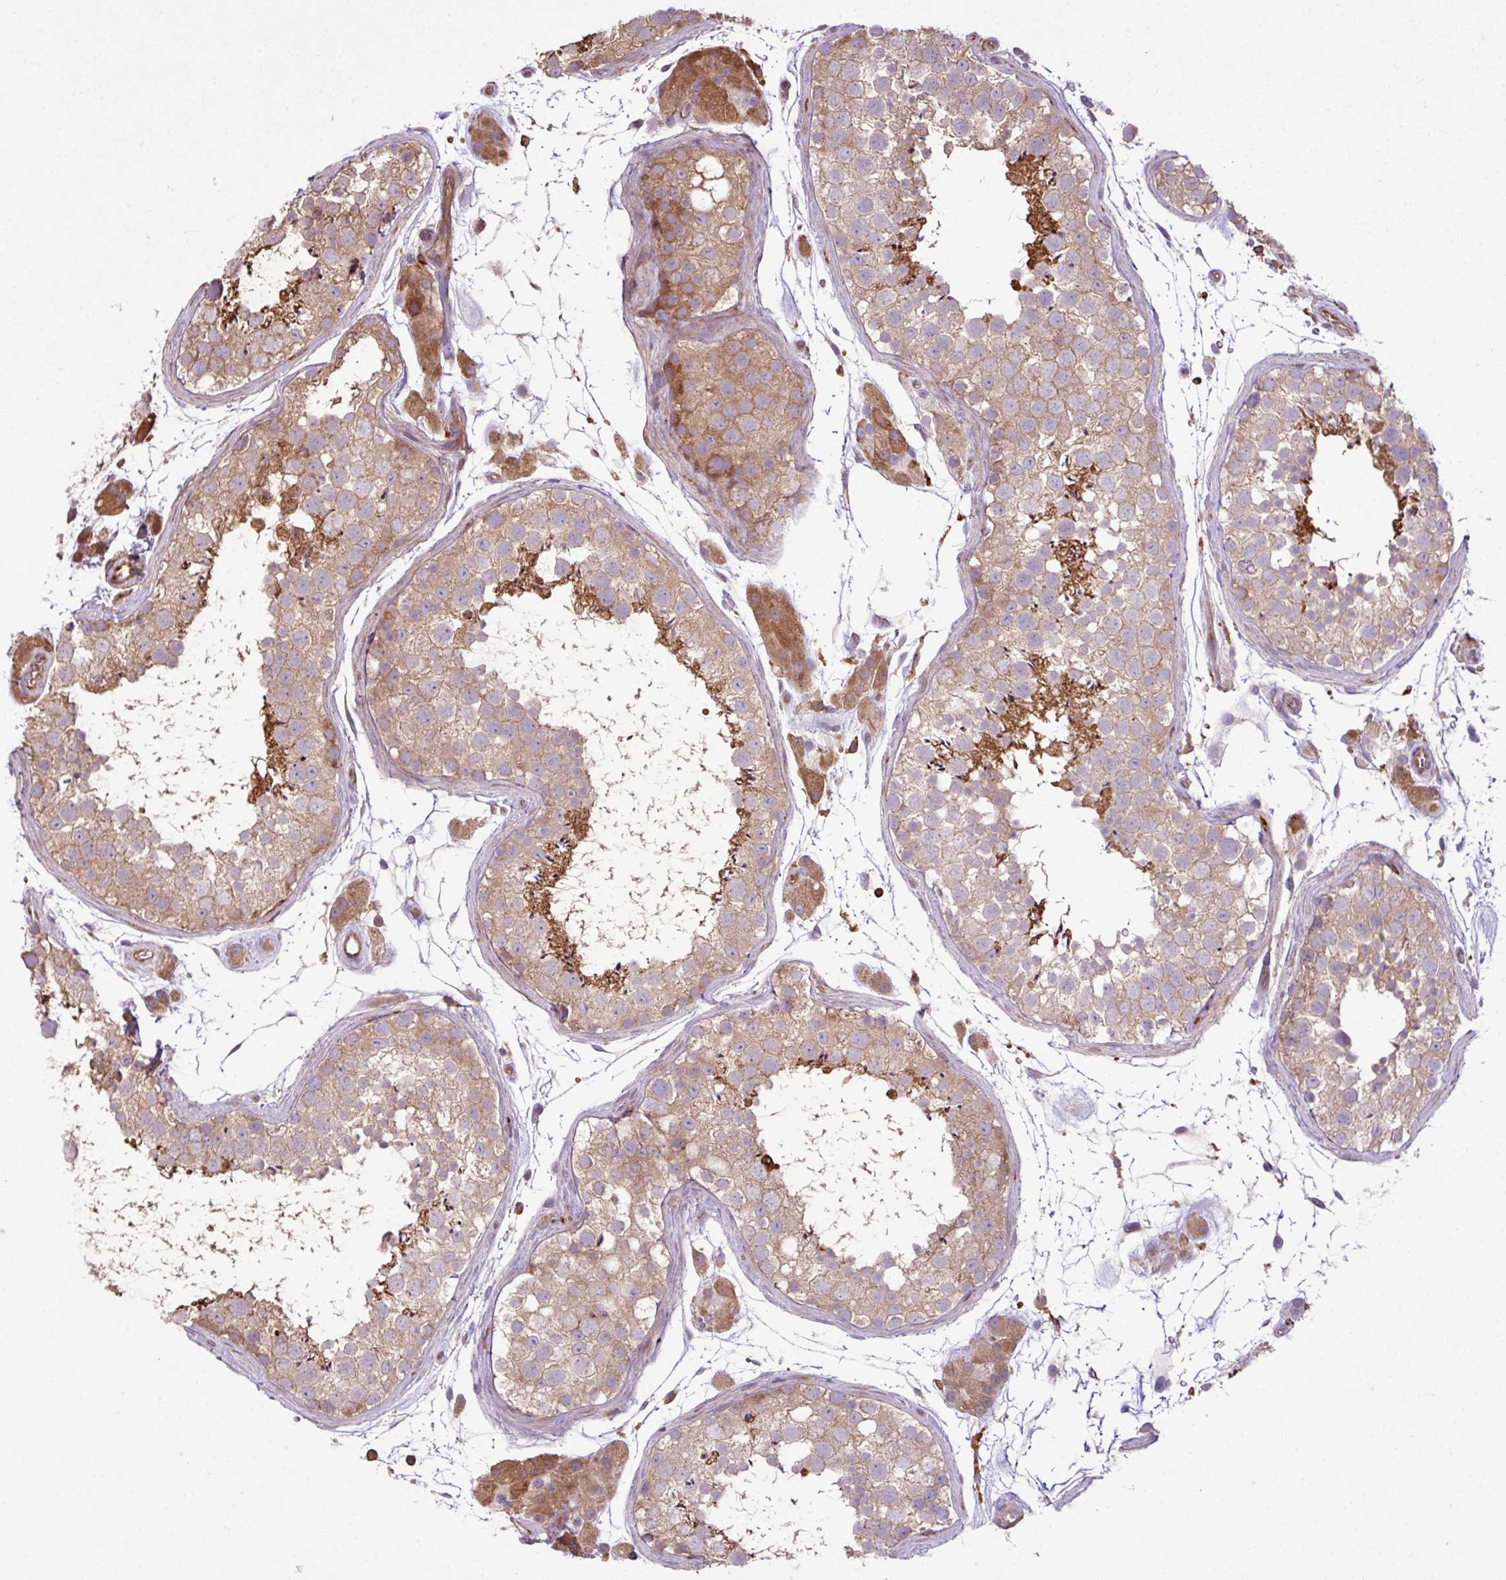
{"staining": {"intensity": "moderate", "quantity": ">75%", "location": "cytoplasmic/membranous"}, "tissue": "testis", "cell_type": "Cells in seminiferous ducts", "image_type": "normal", "snomed": [{"axis": "morphology", "description": "Normal tissue, NOS"}, {"axis": "topography", "description": "Testis"}], "caption": "Unremarkable testis was stained to show a protein in brown. There is medium levels of moderate cytoplasmic/membranous expression in approximately >75% of cells in seminiferous ducts. The staining was performed using DAB to visualize the protein expression in brown, while the nuclei were stained in blue with hematoxylin (Magnification: 20x).", "gene": "PGAP6", "patient": {"sex": "male", "age": 41}}